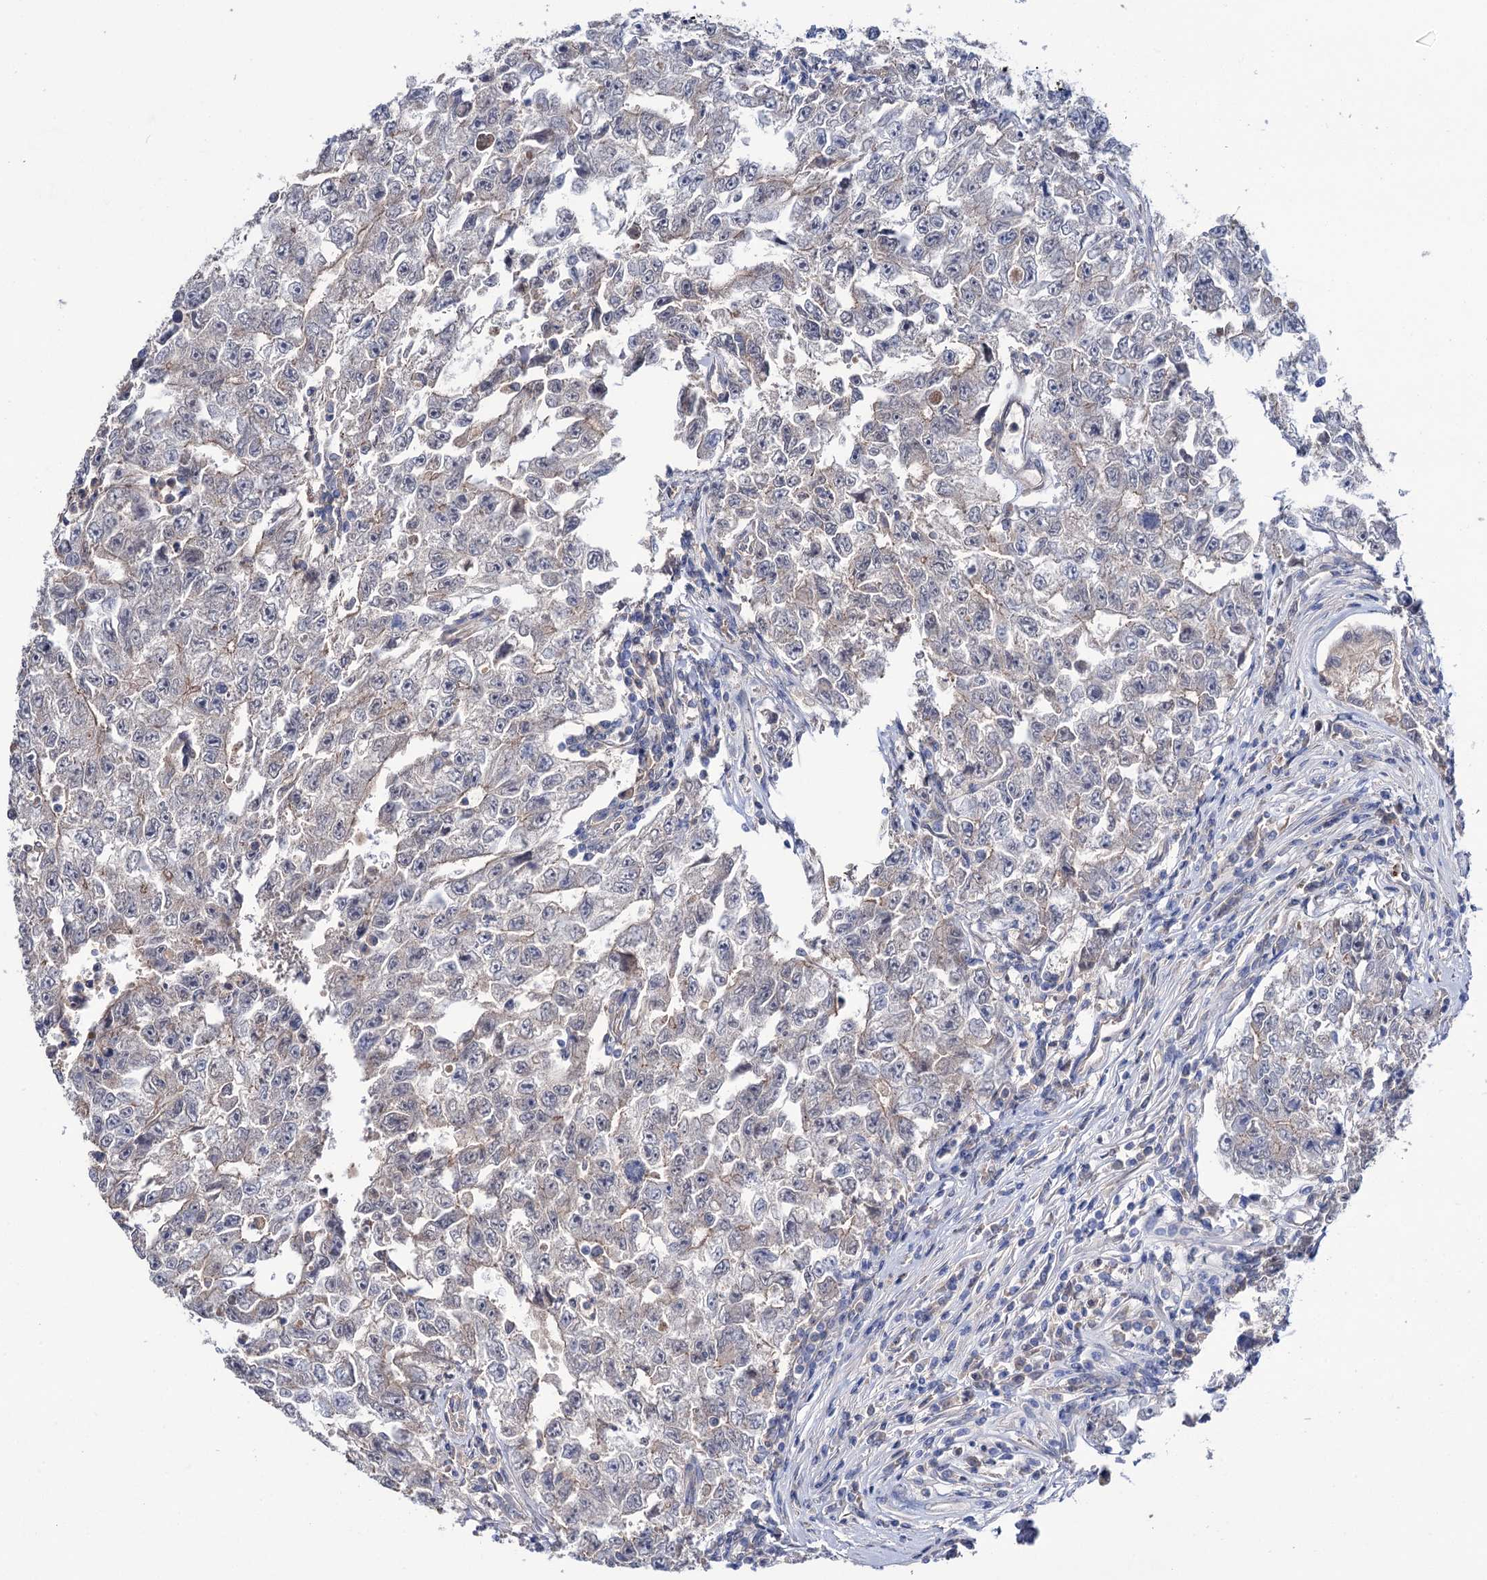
{"staining": {"intensity": "weak", "quantity": "<25%", "location": "cytoplasmic/membranous"}, "tissue": "testis cancer", "cell_type": "Tumor cells", "image_type": "cancer", "snomed": [{"axis": "morphology", "description": "Carcinoma, Embryonal, NOS"}, {"axis": "topography", "description": "Testis"}], "caption": "High magnification brightfield microscopy of testis cancer stained with DAB (brown) and counterstained with hematoxylin (blue): tumor cells show no significant staining. (Stains: DAB immunohistochemistry (IHC) with hematoxylin counter stain, Microscopy: brightfield microscopy at high magnification).", "gene": "PPP1R32", "patient": {"sex": "male", "age": 17}}